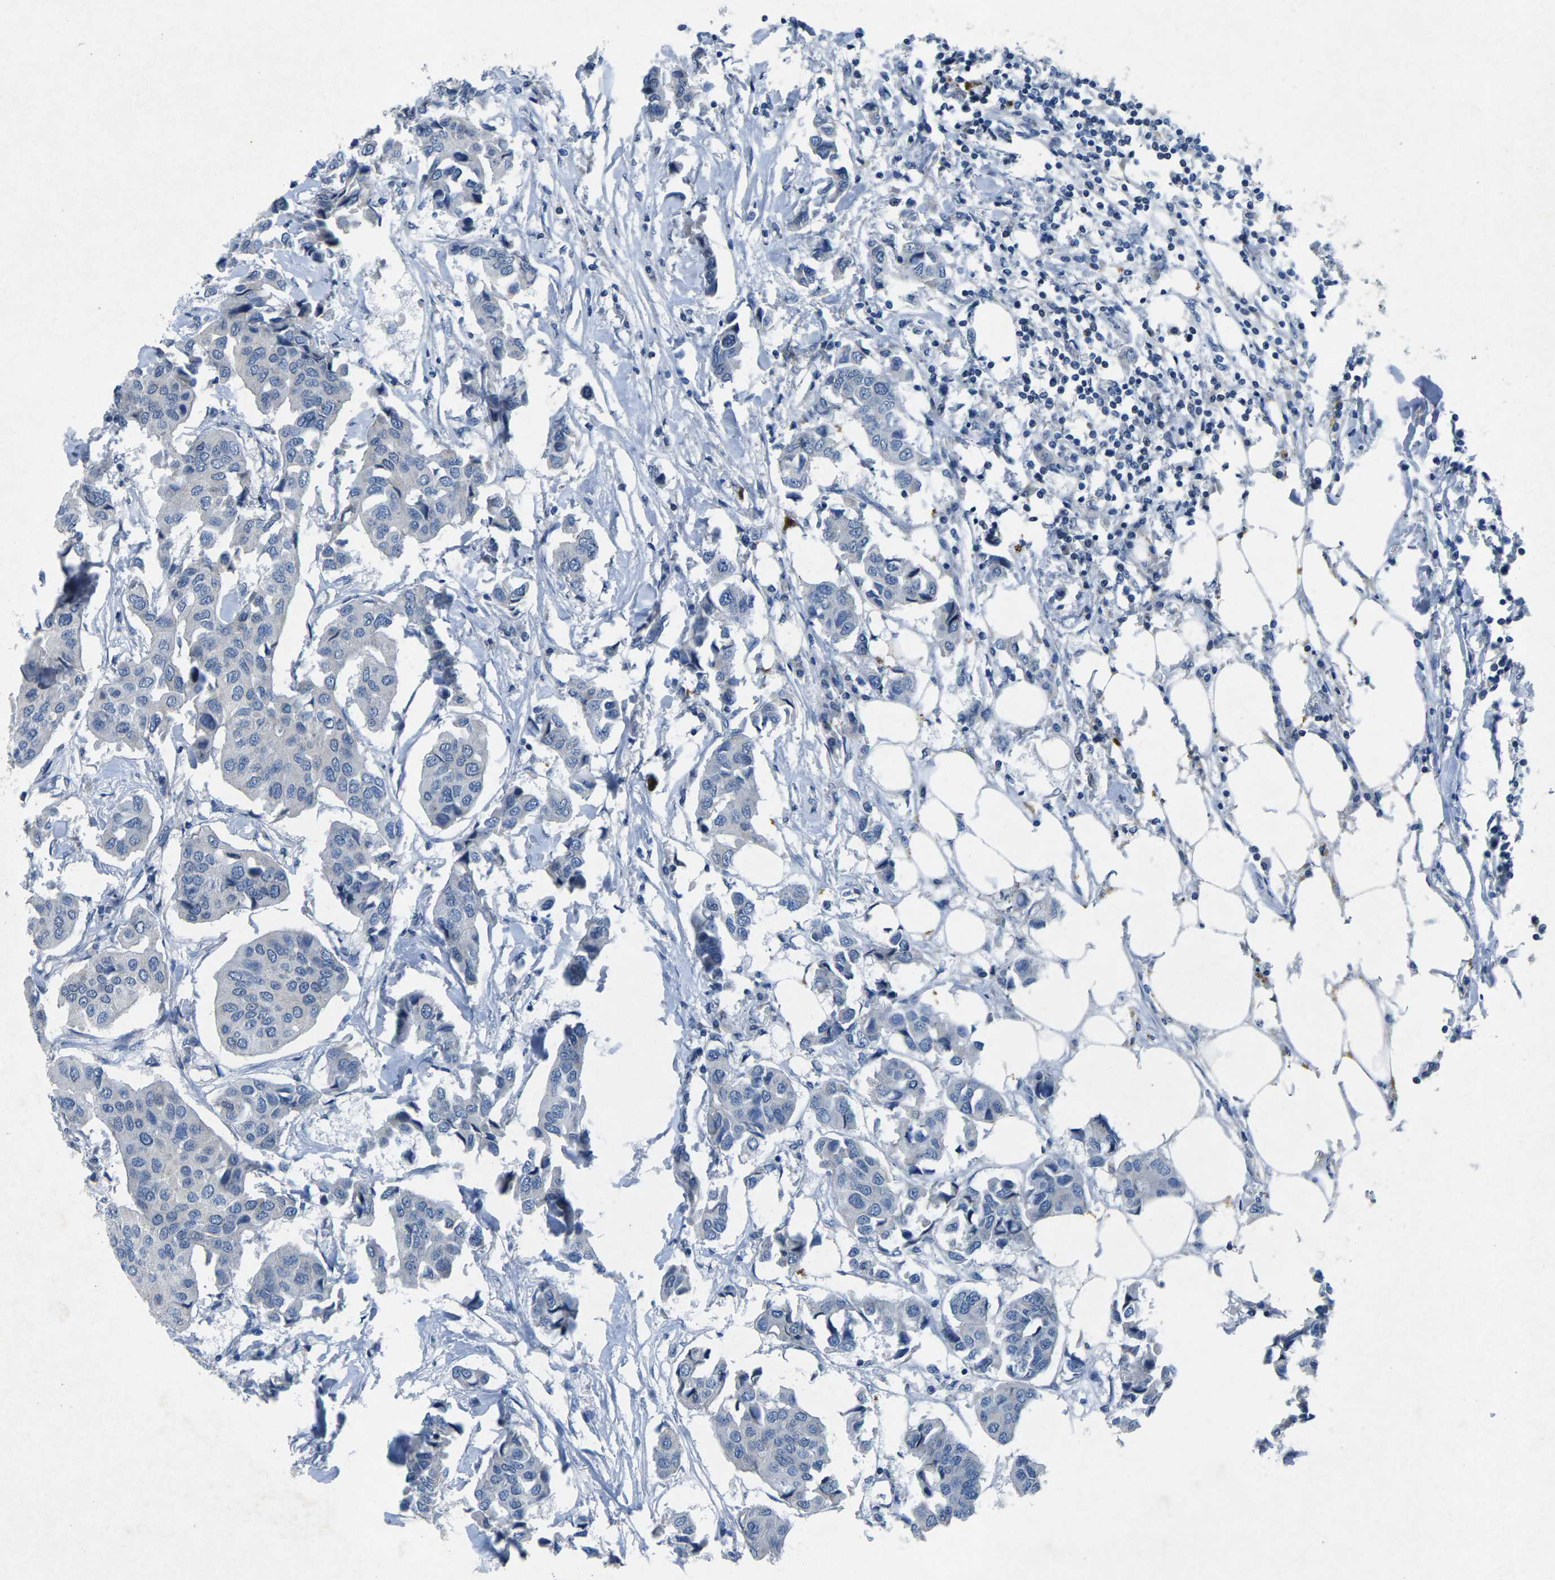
{"staining": {"intensity": "negative", "quantity": "none", "location": "none"}, "tissue": "breast cancer", "cell_type": "Tumor cells", "image_type": "cancer", "snomed": [{"axis": "morphology", "description": "Duct carcinoma"}, {"axis": "topography", "description": "Breast"}], "caption": "IHC histopathology image of neoplastic tissue: intraductal carcinoma (breast) stained with DAB reveals no significant protein expression in tumor cells. (DAB (3,3'-diaminobenzidine) IHC, high magnification).", "gene": "PLG", "patient": {"sex": "female", "age": 80}}